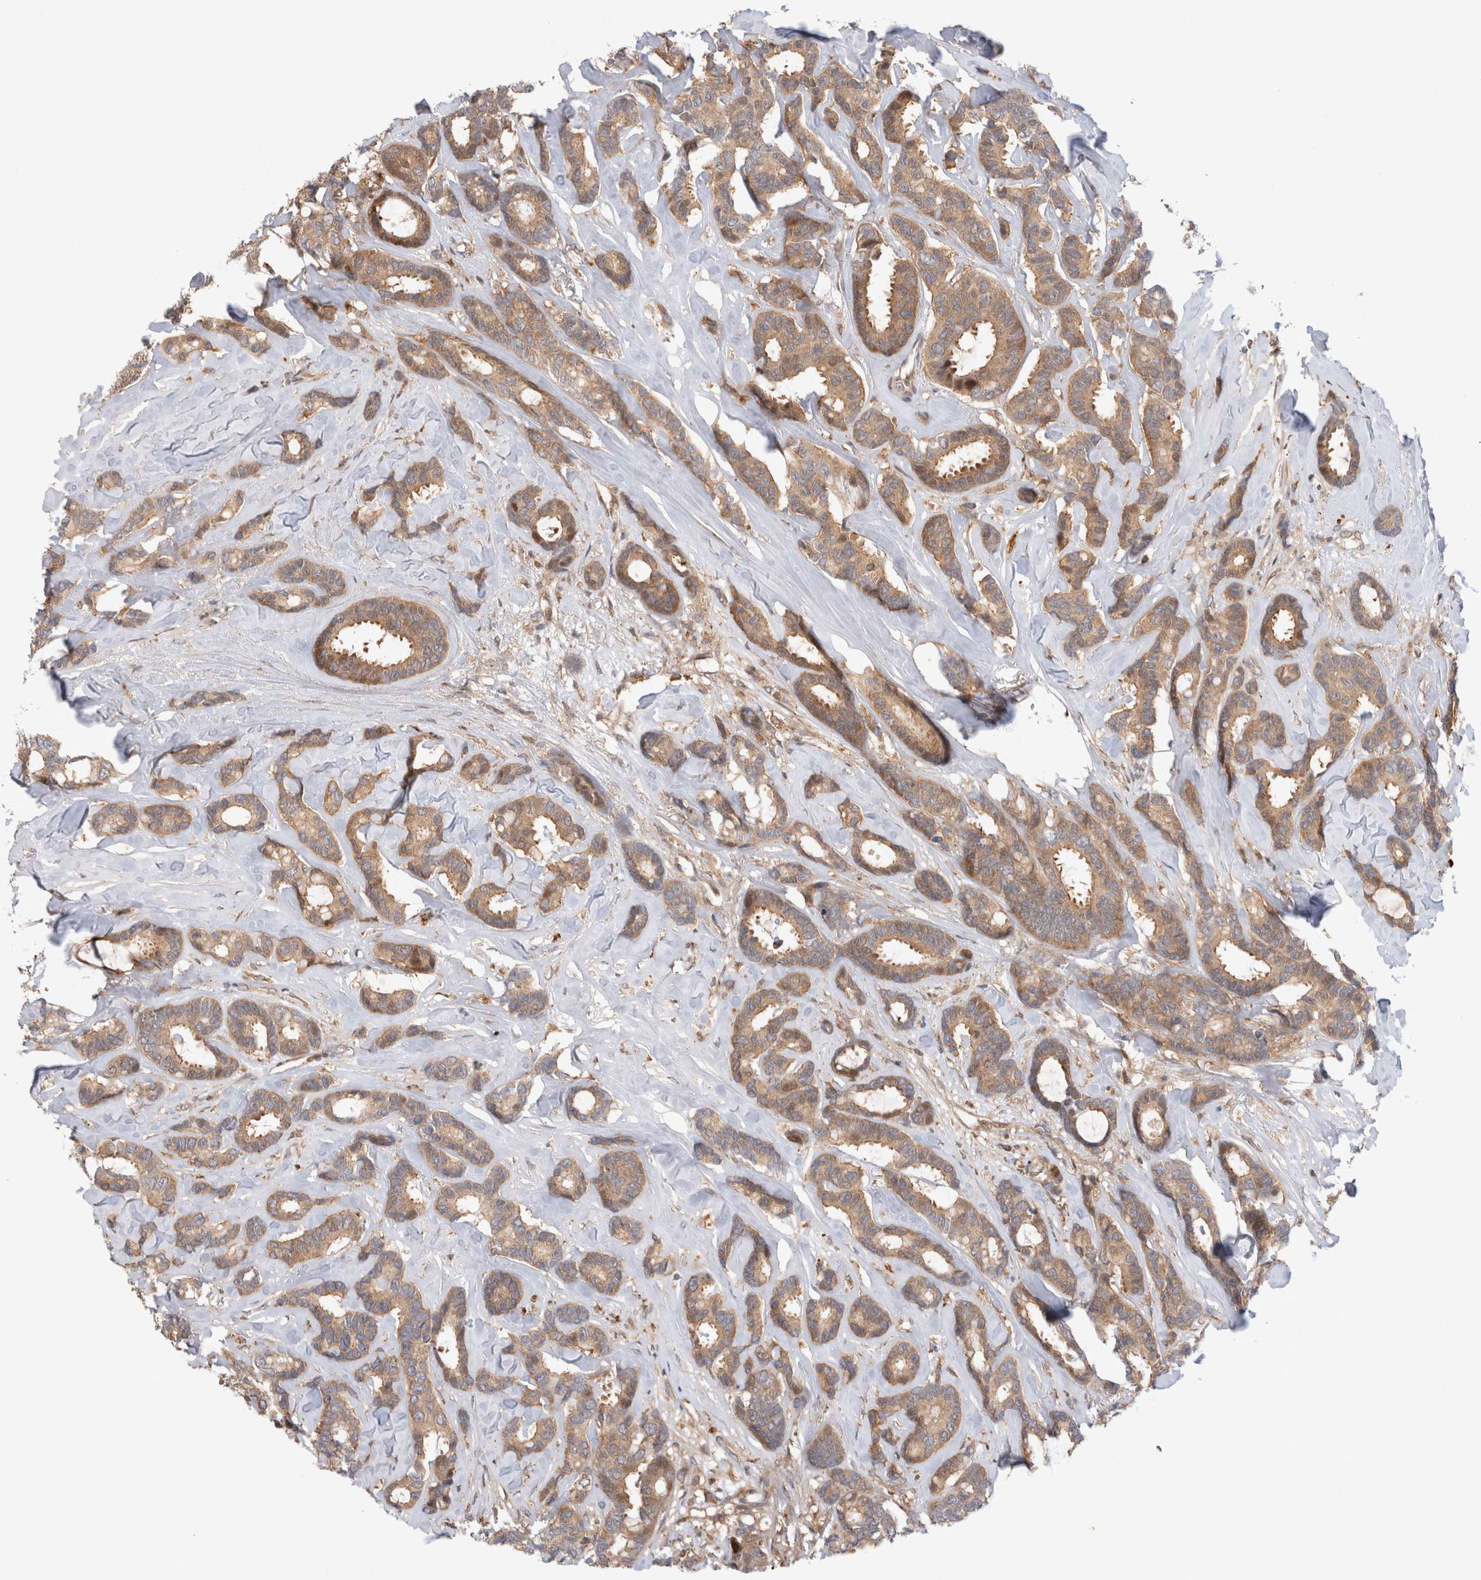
{"staining": {"intensity": "moderate", "quantity": ">75%", "location": "cytoplasmic/membranous"}, "tissue": "breast cancer", "cell_type": "Tumor cells", "image_type": "cancer", "snomed": [{"axis": "morphology", "description": "Duct carcinoma"}, {"axis": "topography", "description": "Breast"}], "caption": "Protein expression analysis of human breast intraductal carcinoma reveals moderate cytoplasmic/membranous positivity in about >75% of tumor cells. The staining is performed using DAB (3,3'-diaminobenzidine) brown chromogen to label protein expression. The nuclei are counter-stained blue using hematoxylin.", "gene": "HTT", "patient": {"sex": "female", "age": 87}}